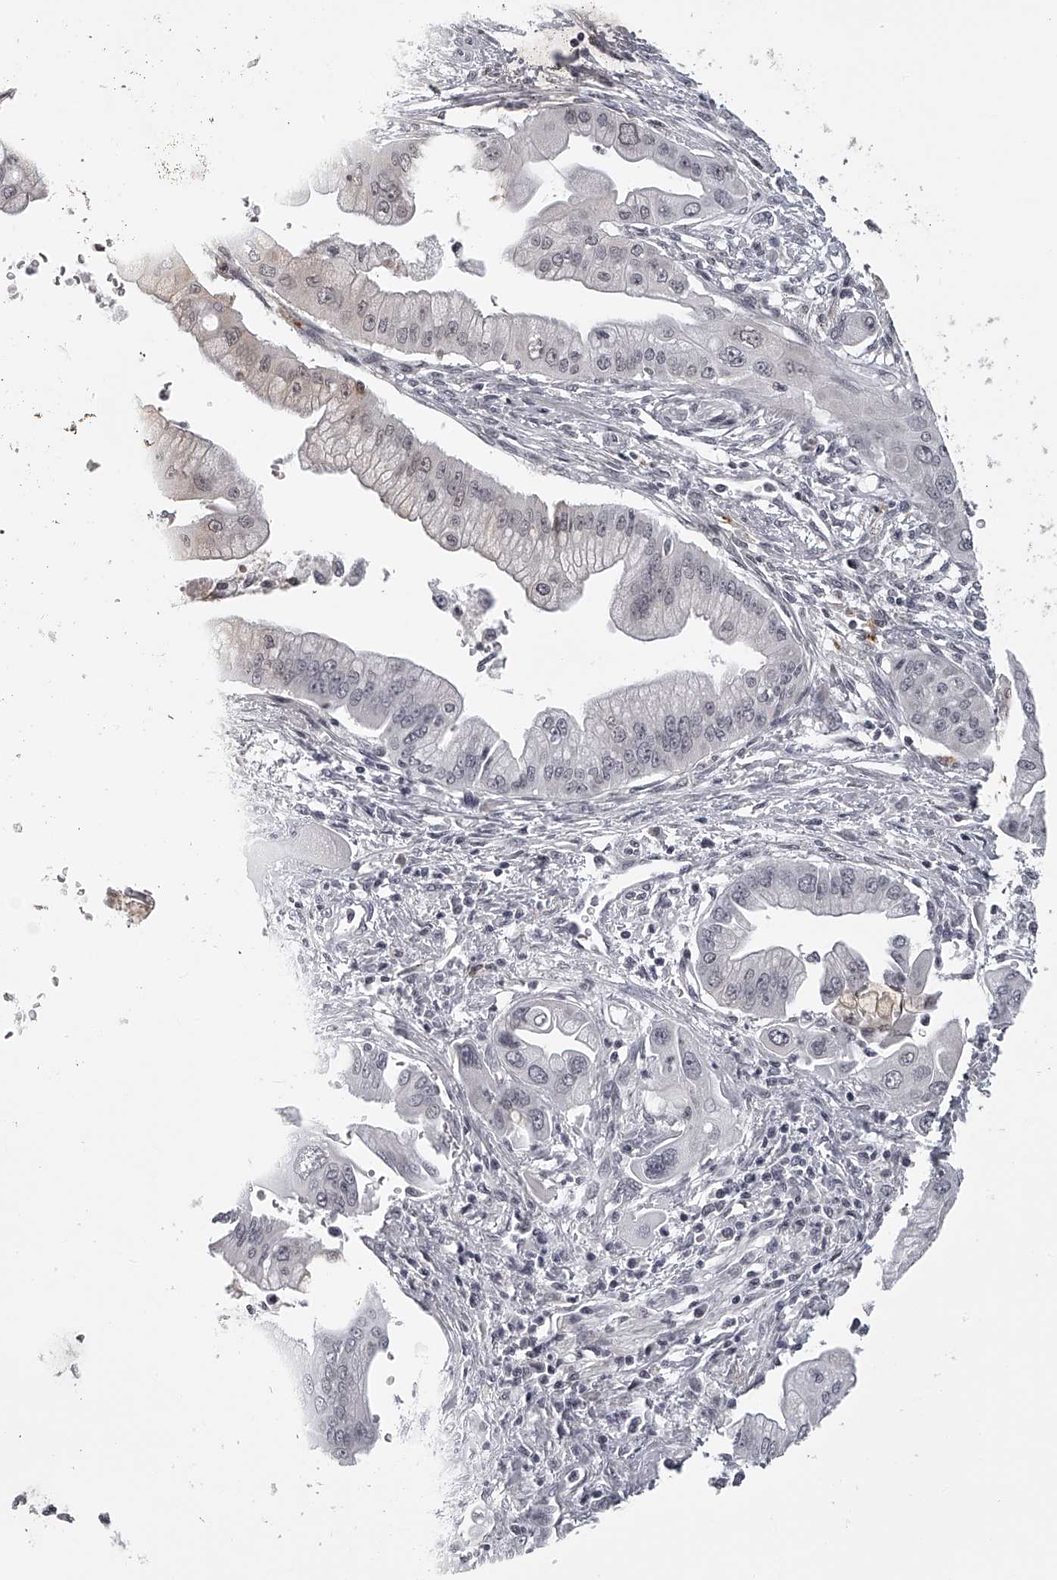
{"staining": {"intensity": "negative", "quantity": "none", "location": "none"}, "tissue": "pancreatic cancer", "cell_type": "Tumor cells", "image_type": "cancer", "snomed": [{"axis": "morphology", "description": "Adenocarcinoma, NOS"}, {"axis": "topography", "description": "Pancreas"}], "caption": "Immunohistochemical staining of adenocarcinoma (pancreatic) reveals no significant positivity in tumor cells.", "gene": "RNF220", "patient": {"sex": "male", "age": 59}}